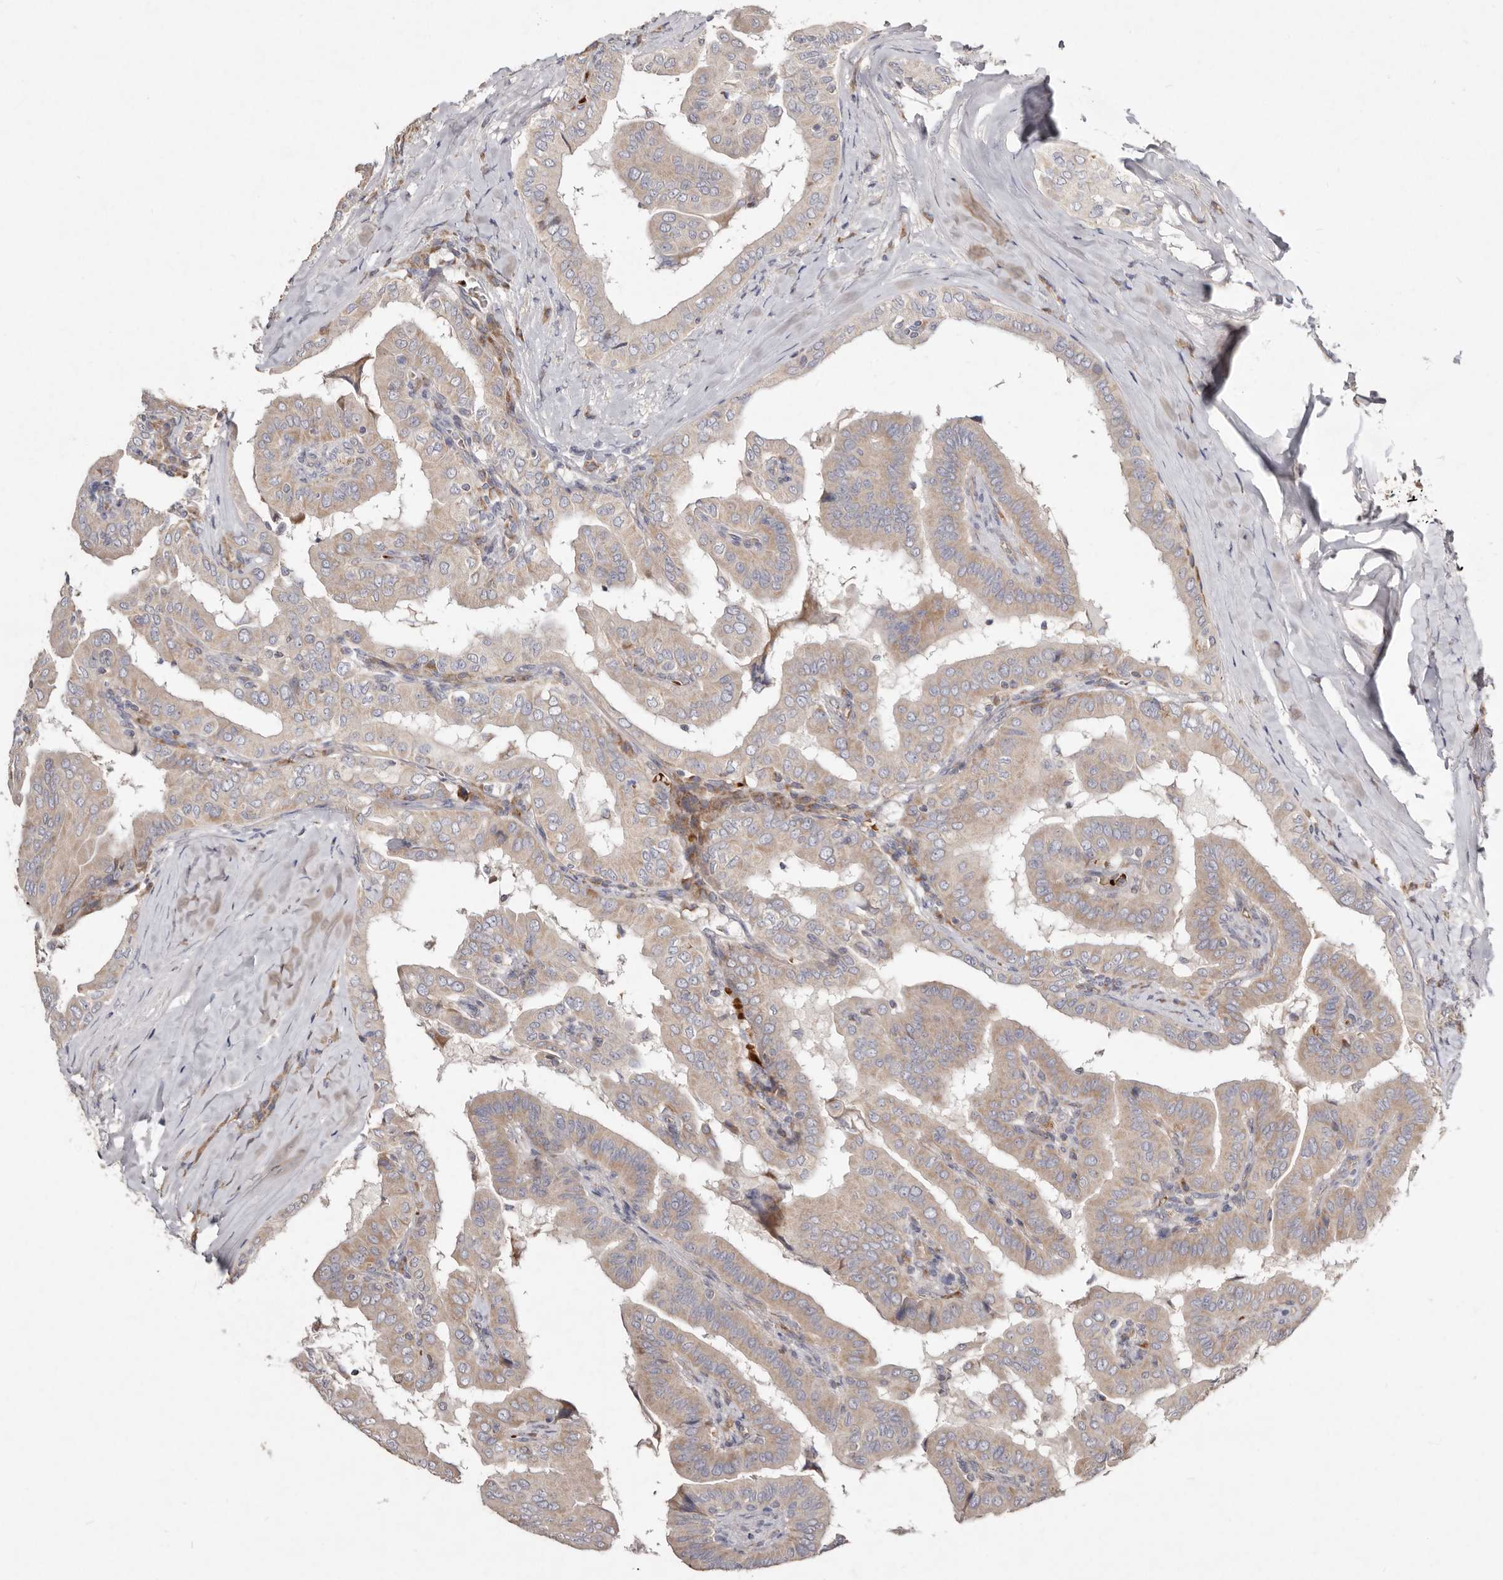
{"staining": {"intensity": "weak", "quantity": ">75%", "location": "cytoplasmic/membranous"}, "tissue": "thyroid cancer", "cell_type": "Tumor cells", "image_type": "cancer", "snomed": [{"axis": "morphology", "description": "Papillary adenocarcinoma, NOS"}, {"axis": "topography", "description": "Thyroid gland"}], "caption": "High-magnification brightfield microscopy of thyroid cancer (papillary adenocarcinoma) stained with DAB (3,3'-diaminobenzidine) (brown) and counterstained with hematoxylin (blue). tumor cells exhibit weak cytoplasmic/membranous expression is identified in about>75% of cells. Using DAB (3,3'-diaminobenzidine) (brown) and hematoxylin (blue) stains, captured at high magnification using brightfield microscopy.", "gene": "SLC25A20", "patient": {"sex": "male", "age": 33}}